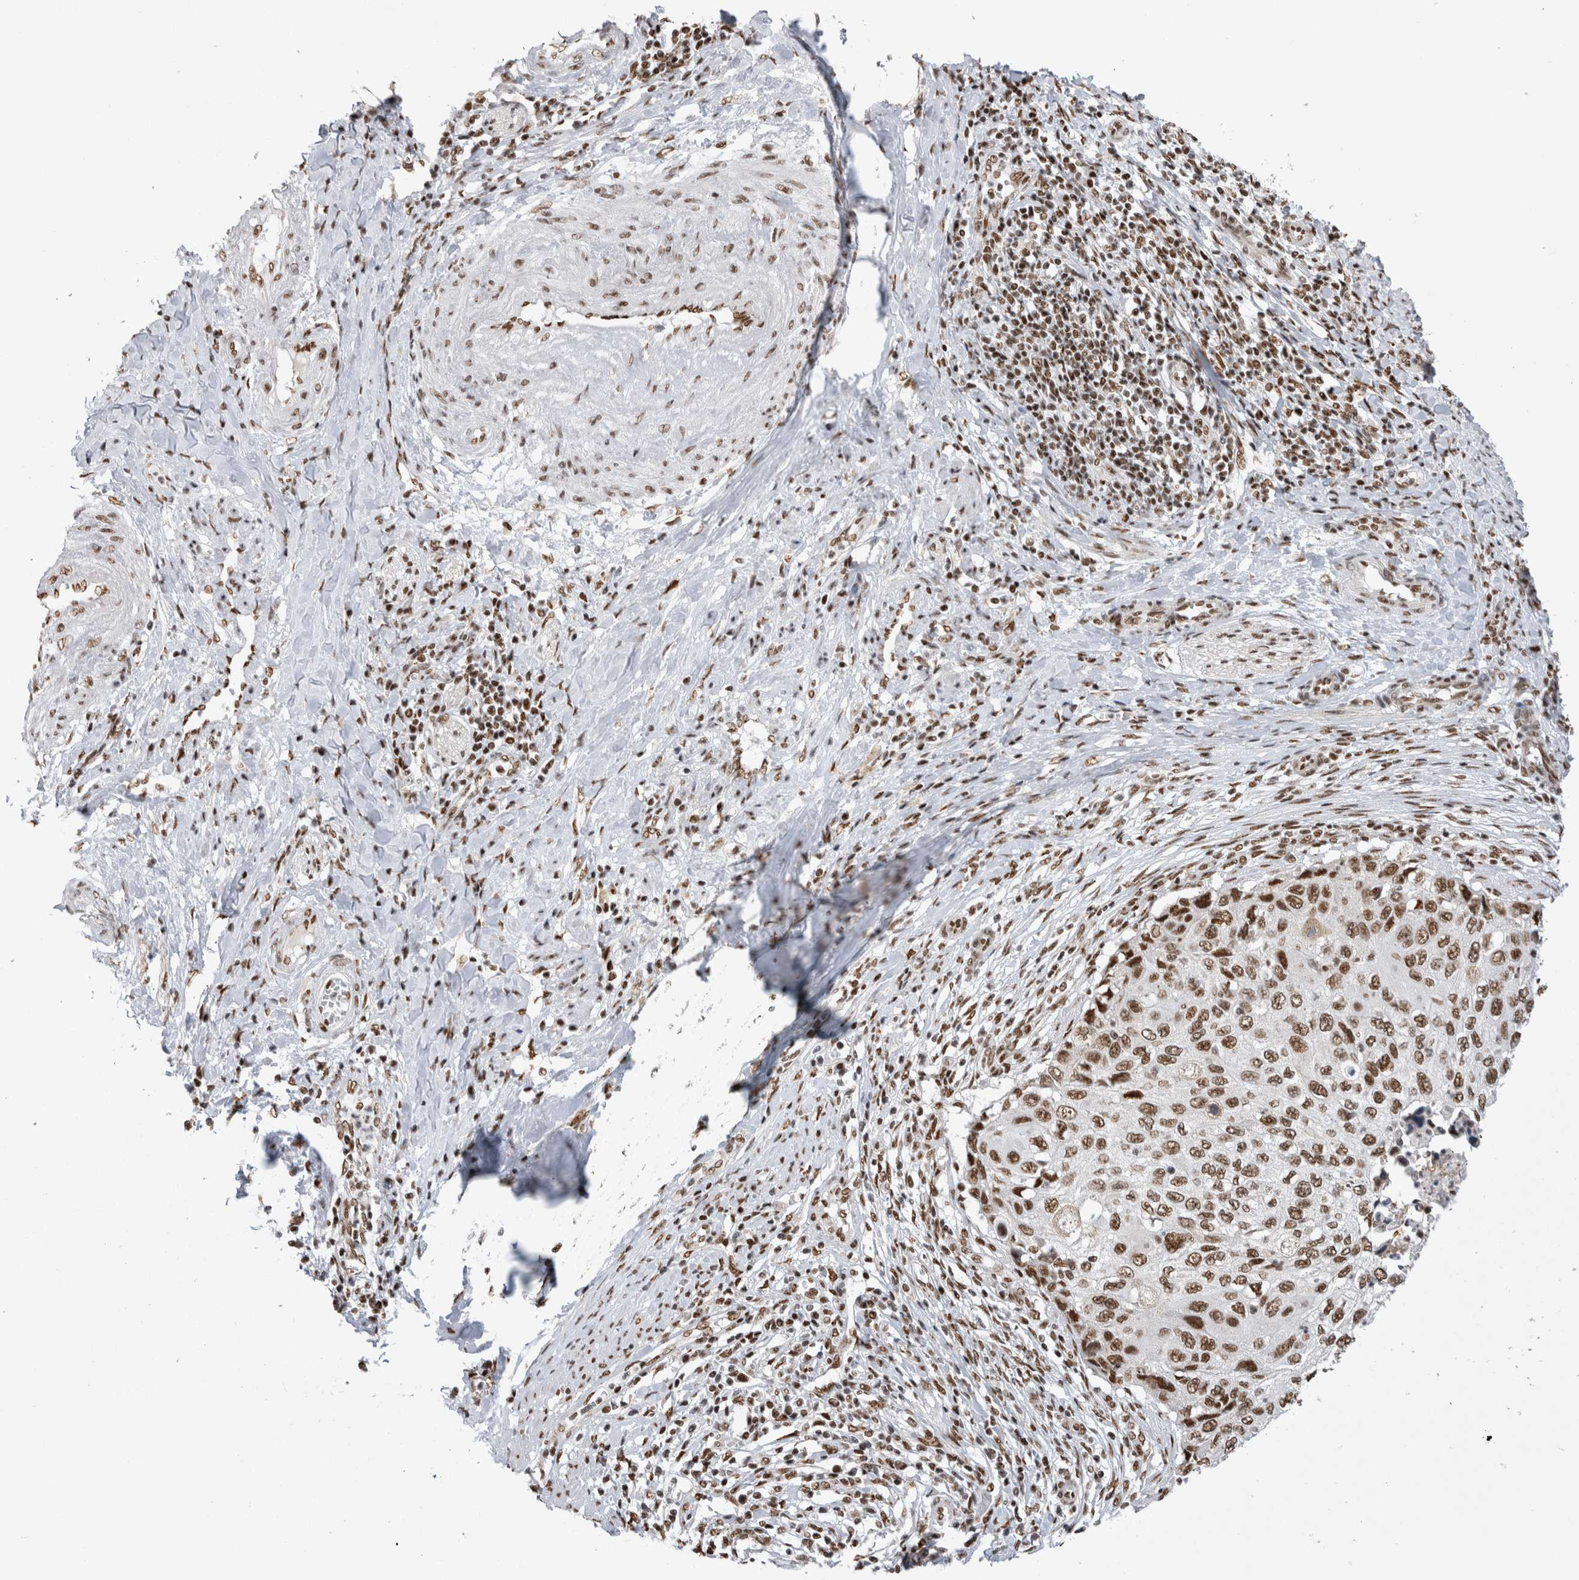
{"staining": {"intensity": "moderate", "quantity": ">75%", "location": "nuclear"}, "tissue": "cervical cancer", "cell_type": "Tumor cells", "image_type": "cancer", "snomed": [{"axis": "morphology", "description": "Squamous cell carcinoma, NOS"}, {"axis": "topography", "description": "Cervix"}], "caption": "There is medium levels of moderate nuclear positivity in tumor cells of cervical squamous cell carcinoma, as demonstrated by immunohistochemical staining (brown color).", "gene": "EYA2", "patient": {"sex": "female", "age": 70}}